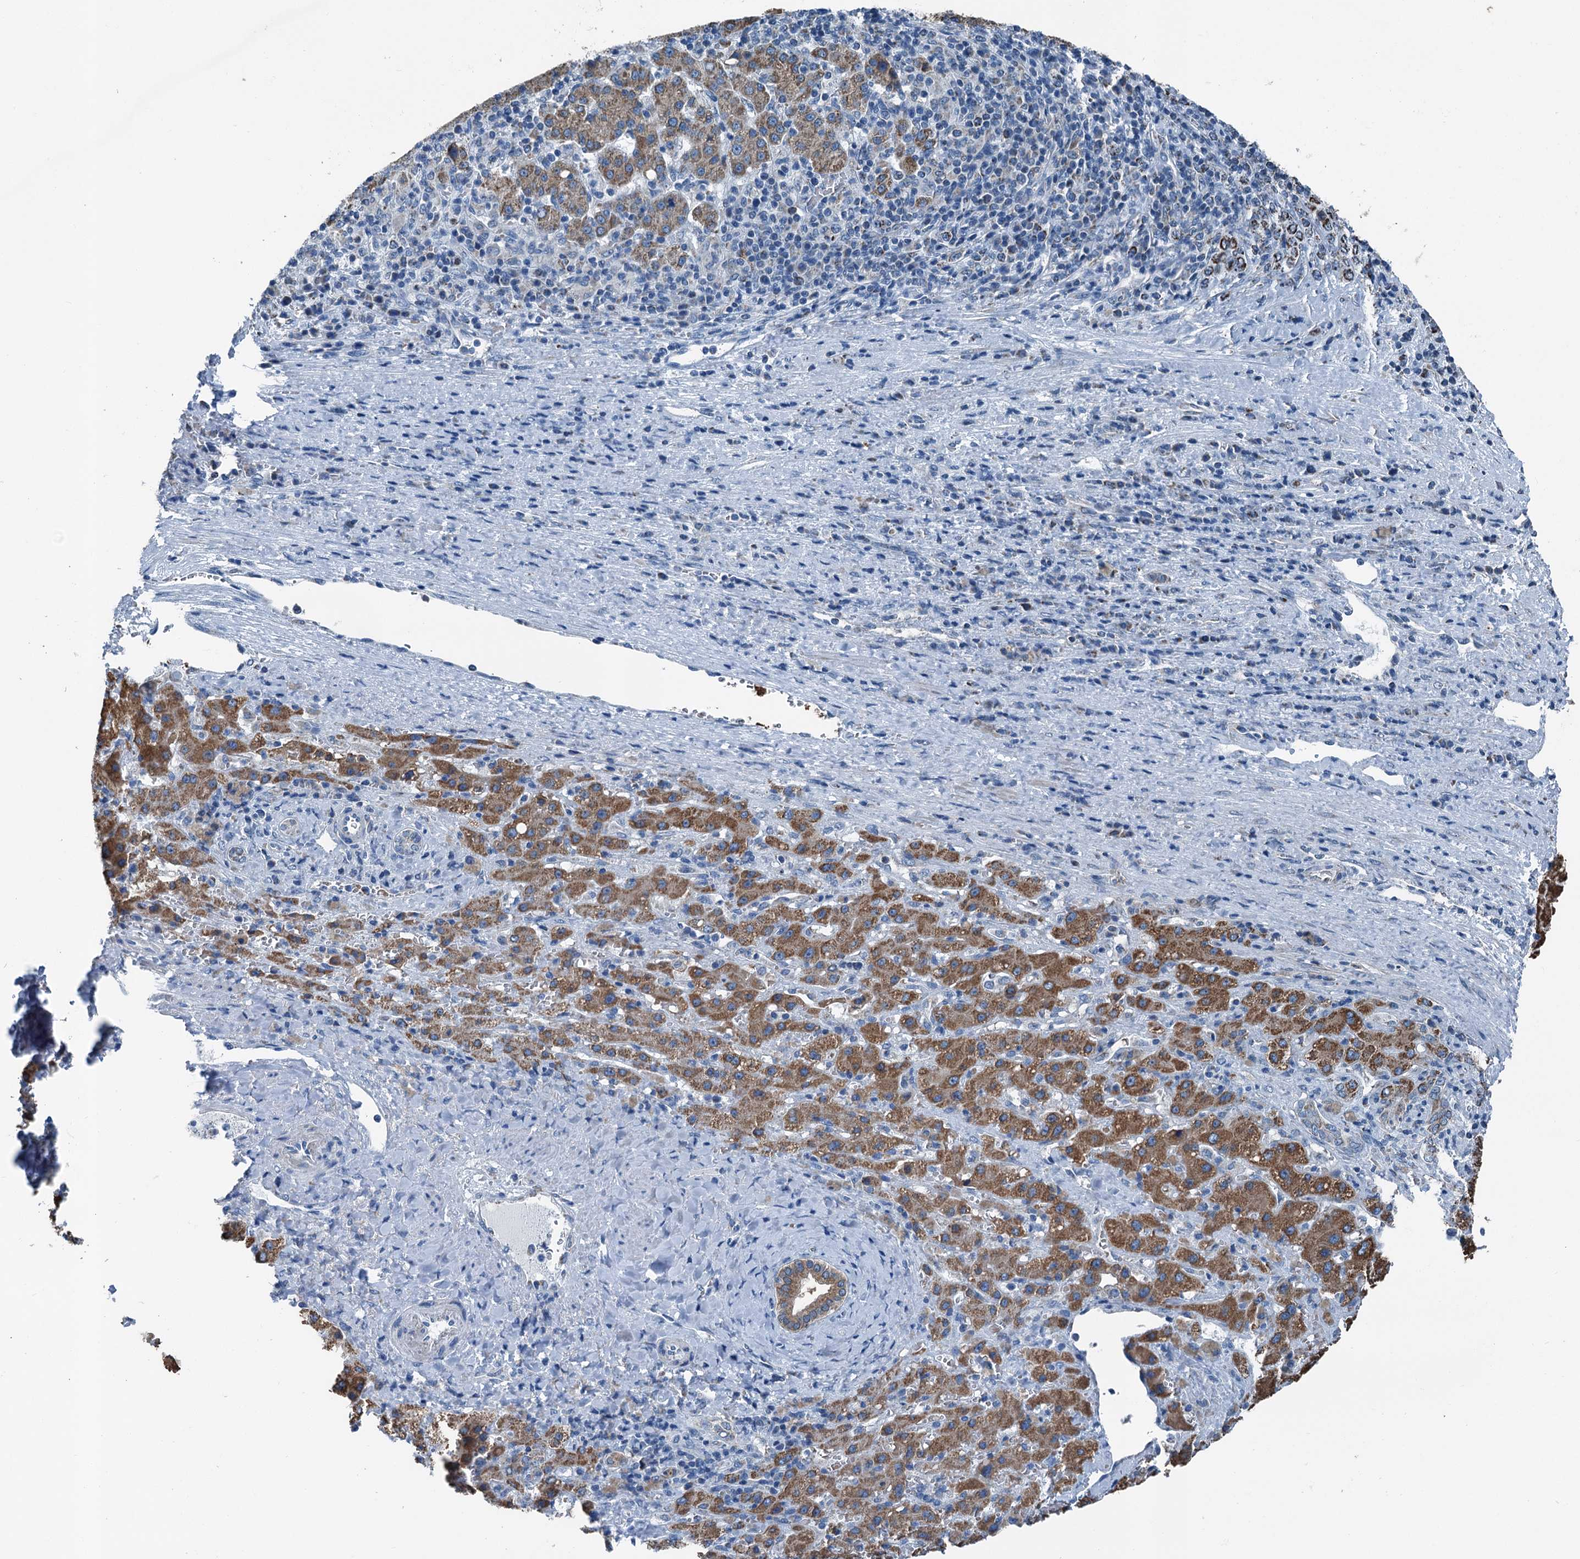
{"staining": {"intensity": "moderate", "quantity": ">75%", "location": "cytoplasmic/membranous"}, "tissue": "liver cancer", "cell_type": "Tumor cells", "image_type": "cancer", "snomed": [{"axis": "morphology", "description": "Carcinoma, Hepatocellular, NOS"}, {"axis": "topography", "description": "Liver"}], "caption": "Moderate cytoplasmic/membranous positivity for a protein is identified in approximately >75% of tumor cells of liver cancer (hepatocellular carcinoma) using immunohistochemistry.", "gene": "TRPT1", "patient": {"sex": "female", "age": 58}}